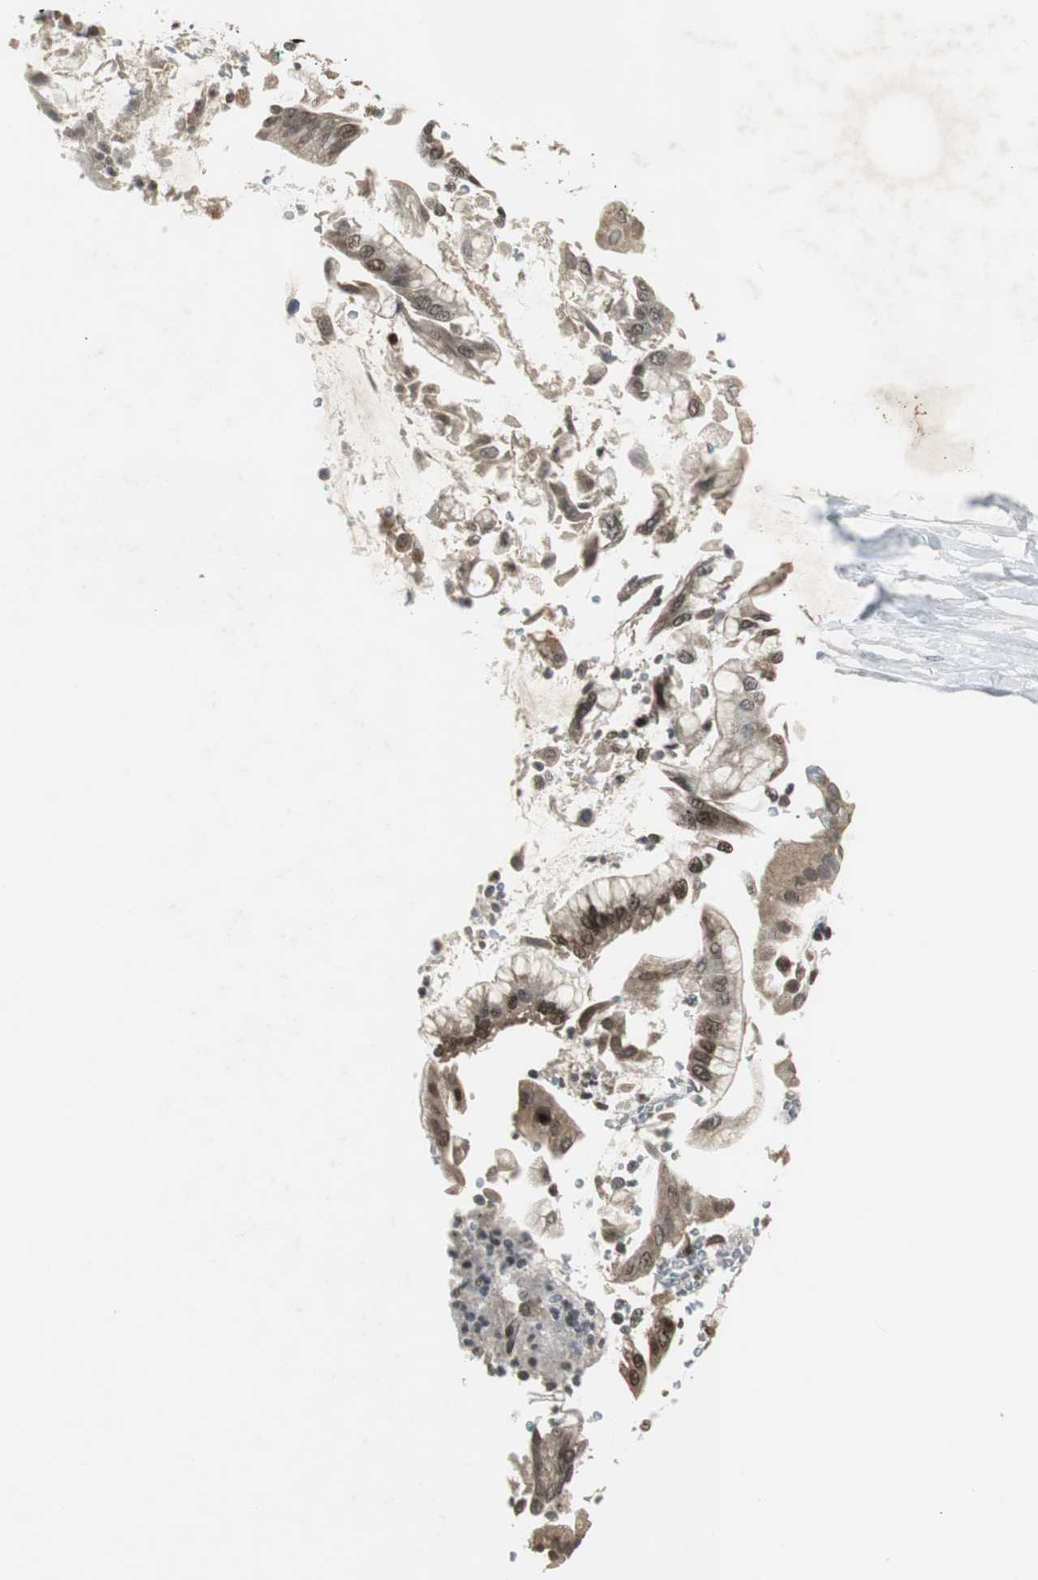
{"staining": {"intensity": "moderate", "quantity": ">75%", "location": "cytoplasmic/membranous,nuclear"}, "tissue": "pancreatic cancer", "cell_type": "Tumor cells", "image_type": "cancer", "snomed": [{"axis": "morphology", "description": "Adenocarcinoma, NOS"}, {"axis": "morphology", "description": "Adenocarcinoma, metastatic, NOS"}, {"axis": "topography", "description": "Lymph node"}, {"axis": "topography", "description": "Pancreas"}, {"axis": "topography", "description": "Duodenum"}], "caption": "This histopathology image exhibits pancreatic cancer (adenocarcinoma) stained with IHC to label a protein in brown. The cytoplasmic/membranous and nuclear of tumor cells show moderate positivity for the protein. Nuclei are counter-stained blue.", "gene": "MPG", "patient": {"sex": "female", "age": 64}}